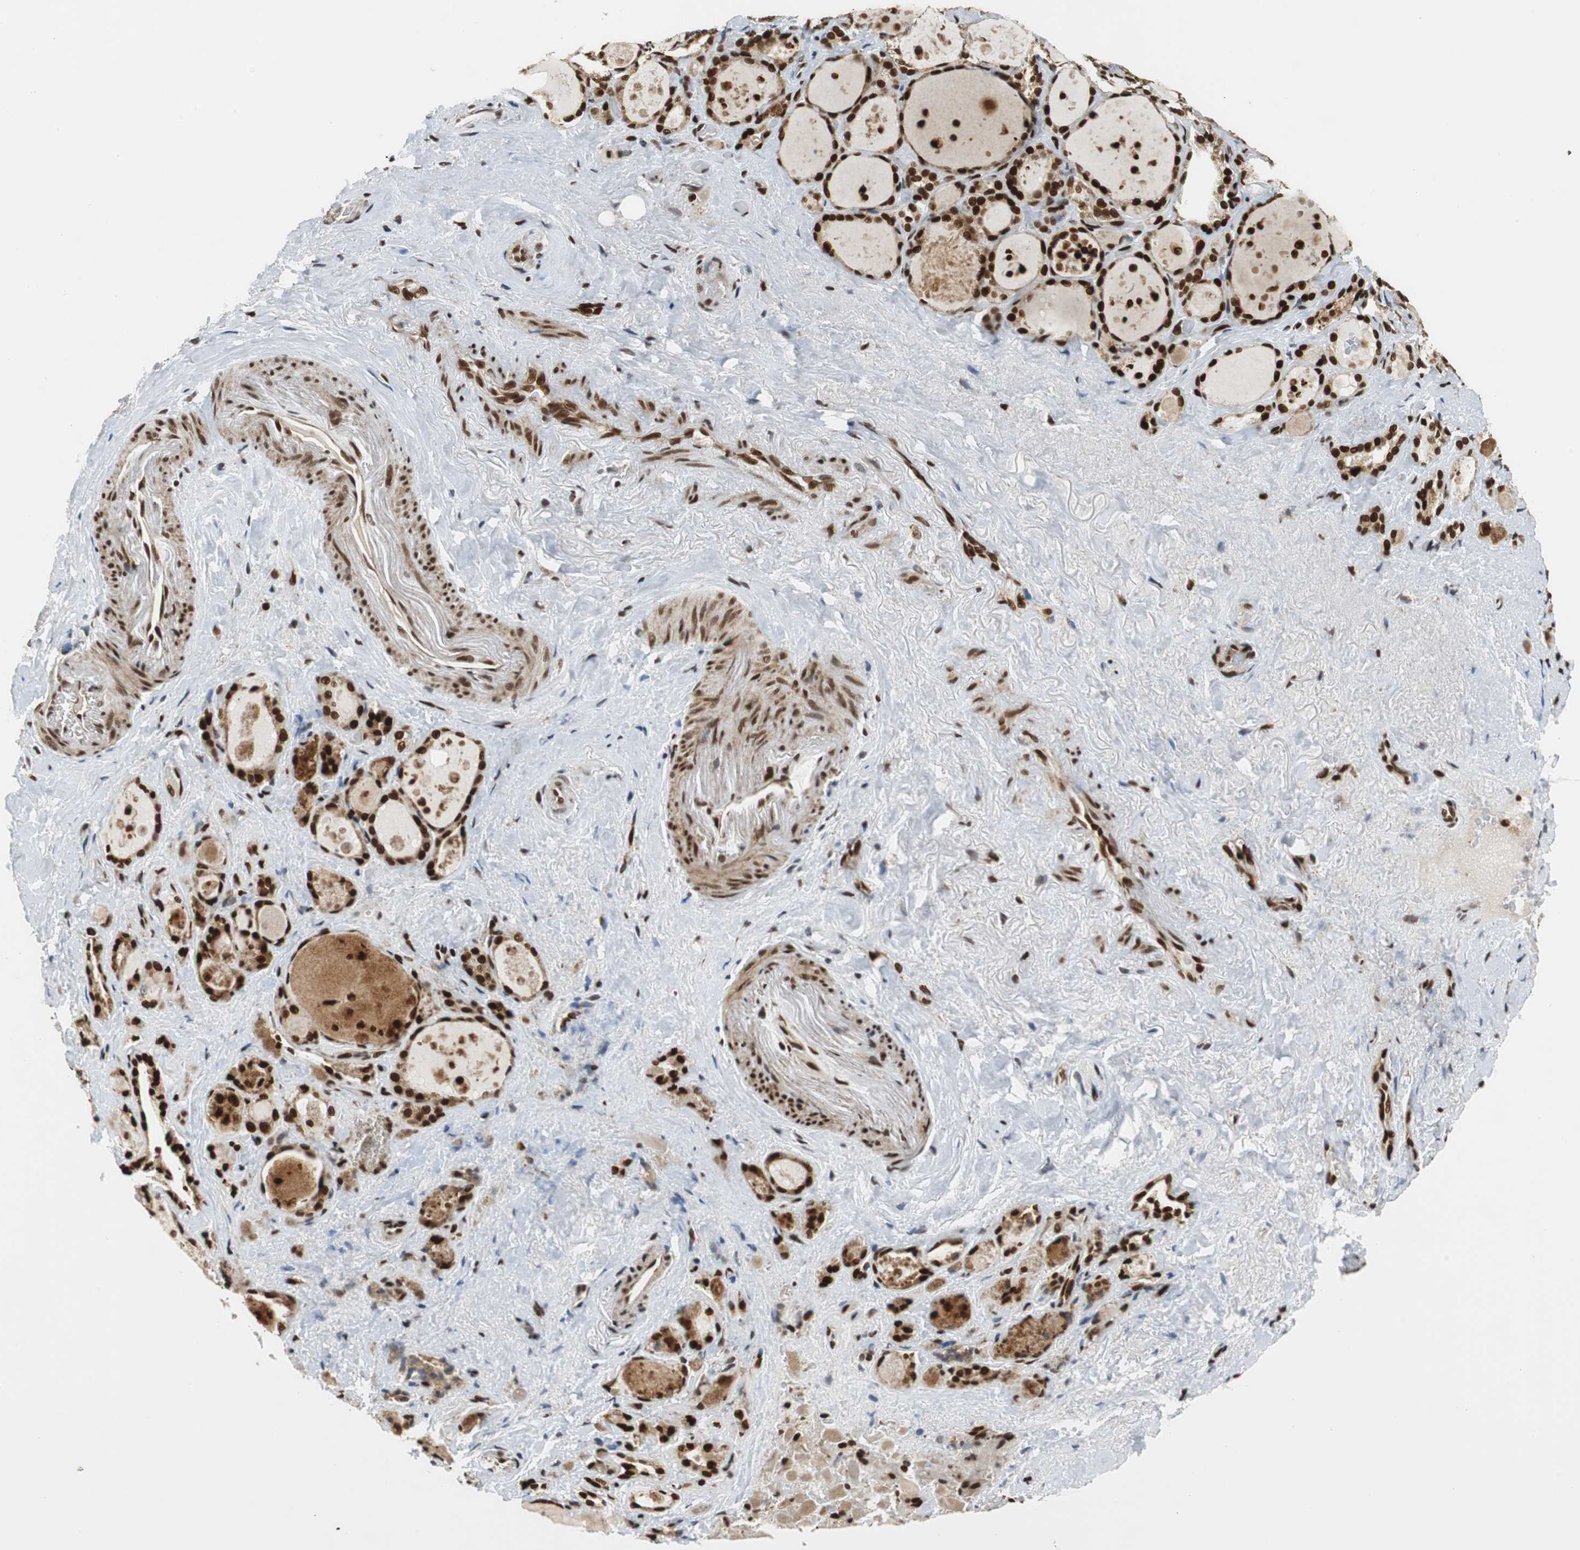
{"staining": {"intensity": "strong", "quantity": ">75%", "location": "nuclear"}, "tissue": "thyroid gland", "cell_type": "Glandular cells", "image_type": "normal", "snomed": [{"axis": "morphology", "description": "Normal tissue, NOS"}, {"axis": "topography", "description": "Thyroid gland"}], "caption": "Human thyroid gland stained for a protein (brown) reveals strong nuclear positive expression in approximately >75% of glandular cells.", "gene": "HDAC1", "patient": {"sex": "female", "age": 75}}